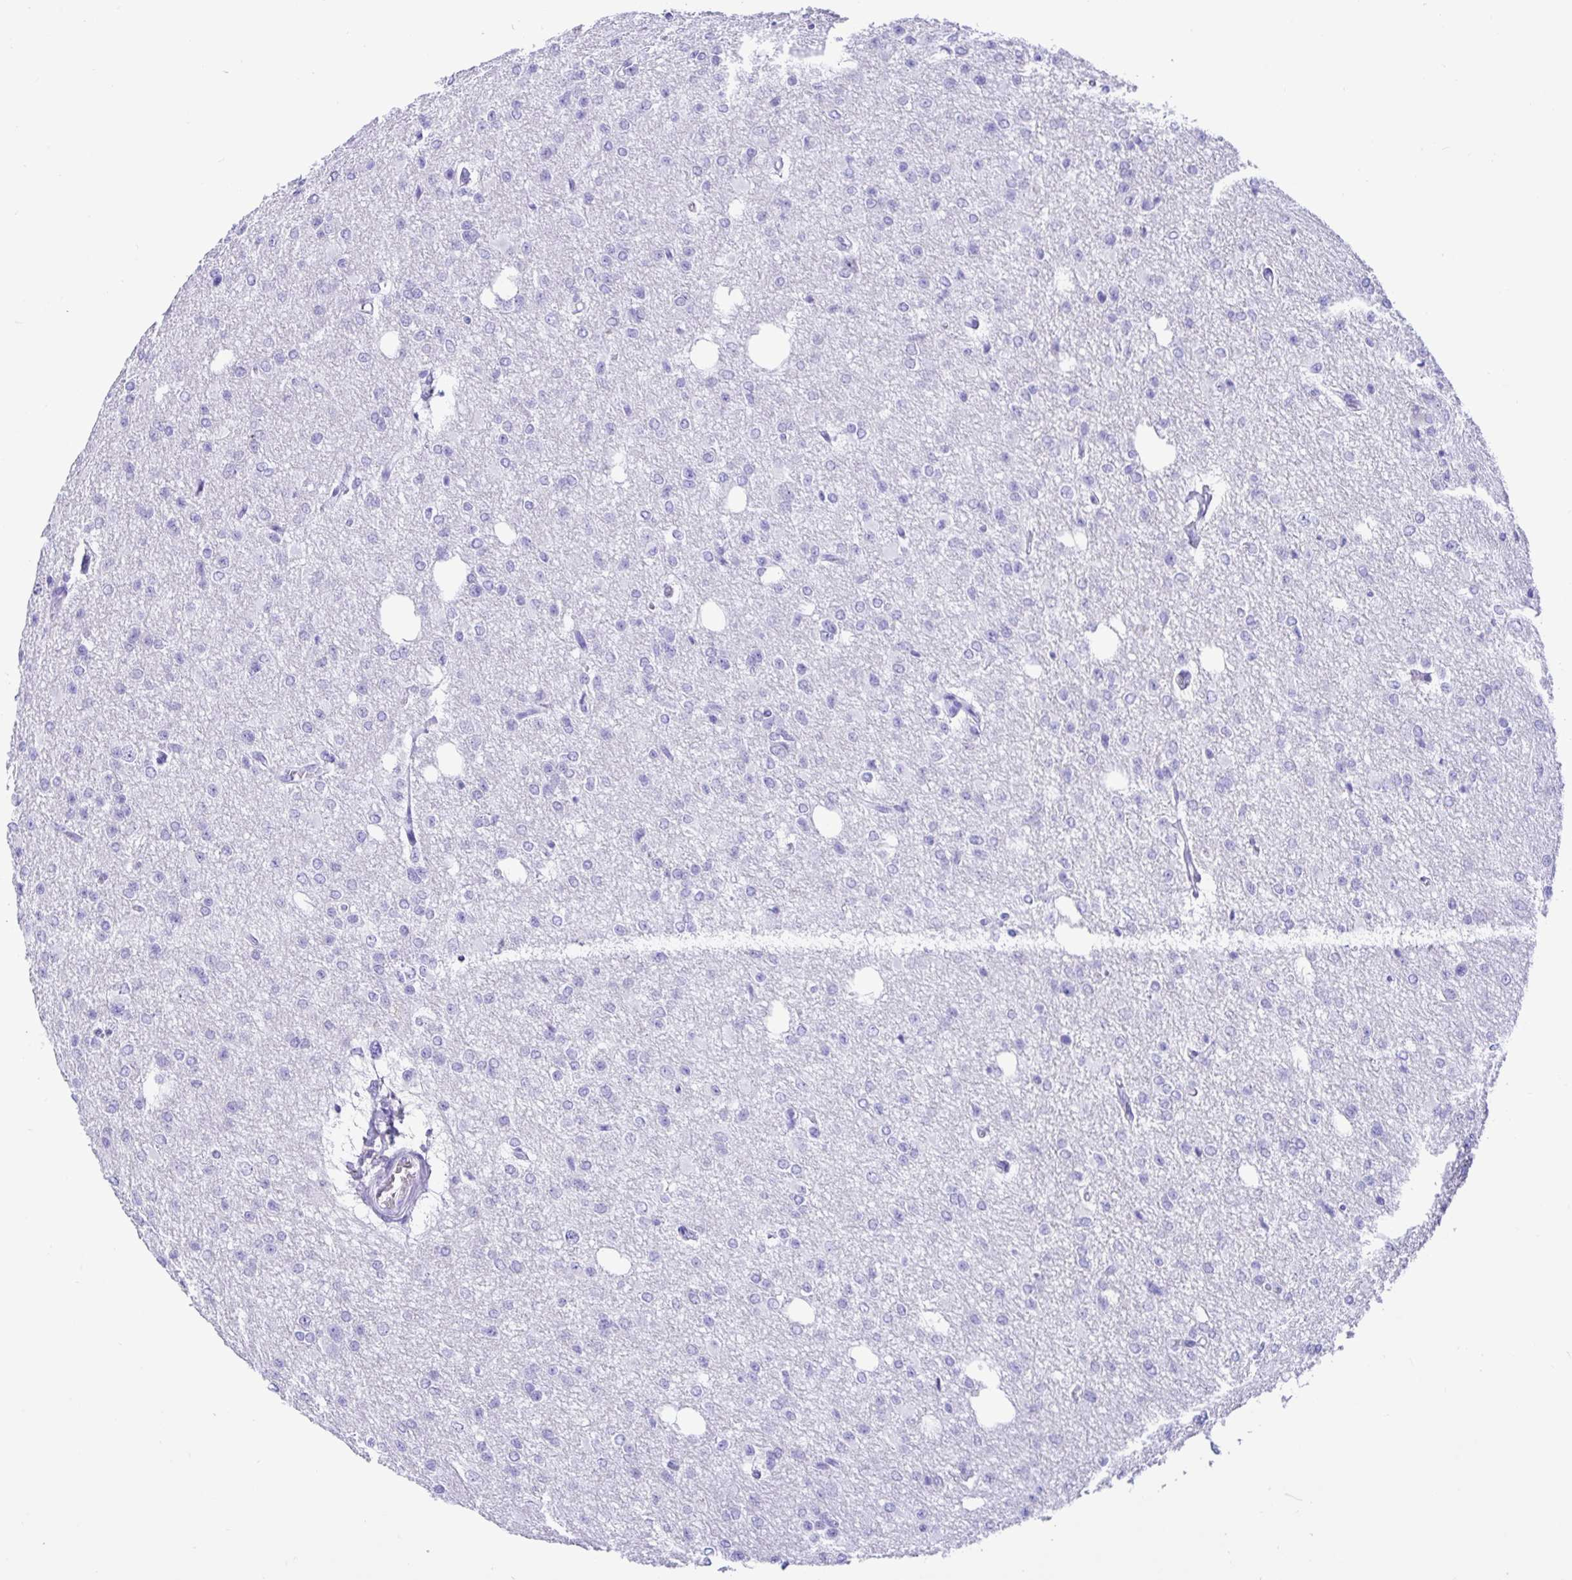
{"staining": {"intensity": "negative", "quantity": "none", "location": "none"}, "tissue": "glioma", "cell_type": "Tumor cells", "image_type": "cancer", "snomed": [{"axis": "morphology", "description": "Glioma, malignant, Low grade"}, {"axis": "topography", "description": "Brain"}], "caption": "Immunohistochemistry micrograph of neoplastic tissue: glioma stained with DAB (3,3'-diaminobenzidine) reveals no significant protein staining in tumor cells.", "gene": "CD5", "patient": {"sex": "male", "age": 26}}